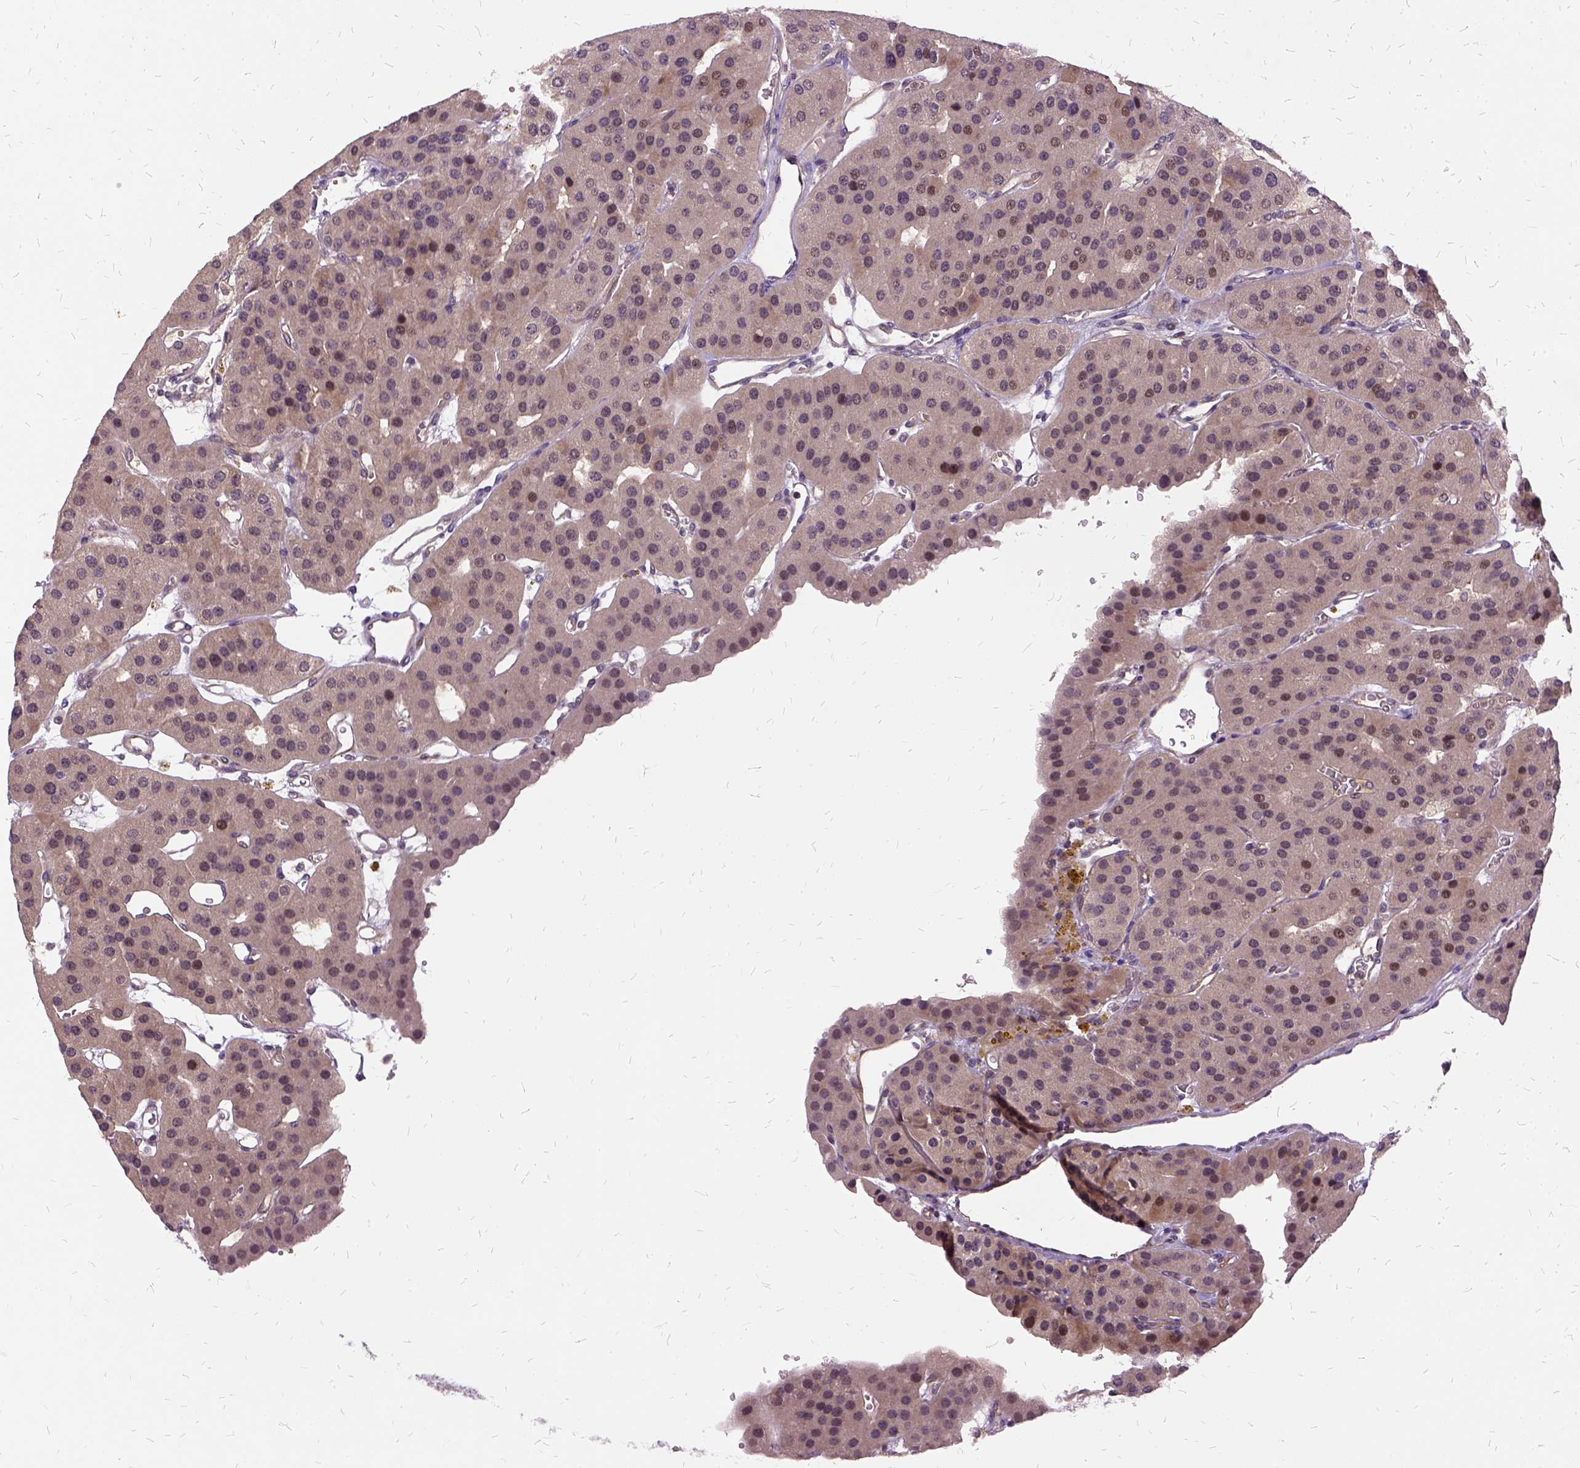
{"staining": {"intensity": "moderate", "quantity": "<25%", "location": "cytoplasmic/membranous"}, "tissue": "parathyroid gland", "cell_type": "Glandular cells", "image_type": "normal", "snomed": [{"axis": "morphology", "description": "Normal tissue, NOS"}, {"axis": "morphology", "description": "Adenoma, NOS"}, {"axis": "topography", "description": "Parathyroid gland"}], "caption": "Parathyroid gland stained with immunohistochemistry (IHC) shows moderate cytoplasmic/membranous positivity in approximately <25% of glandular cells.", "gene": "ILRUN", "patient": {"sex": "female", "age": 86}}